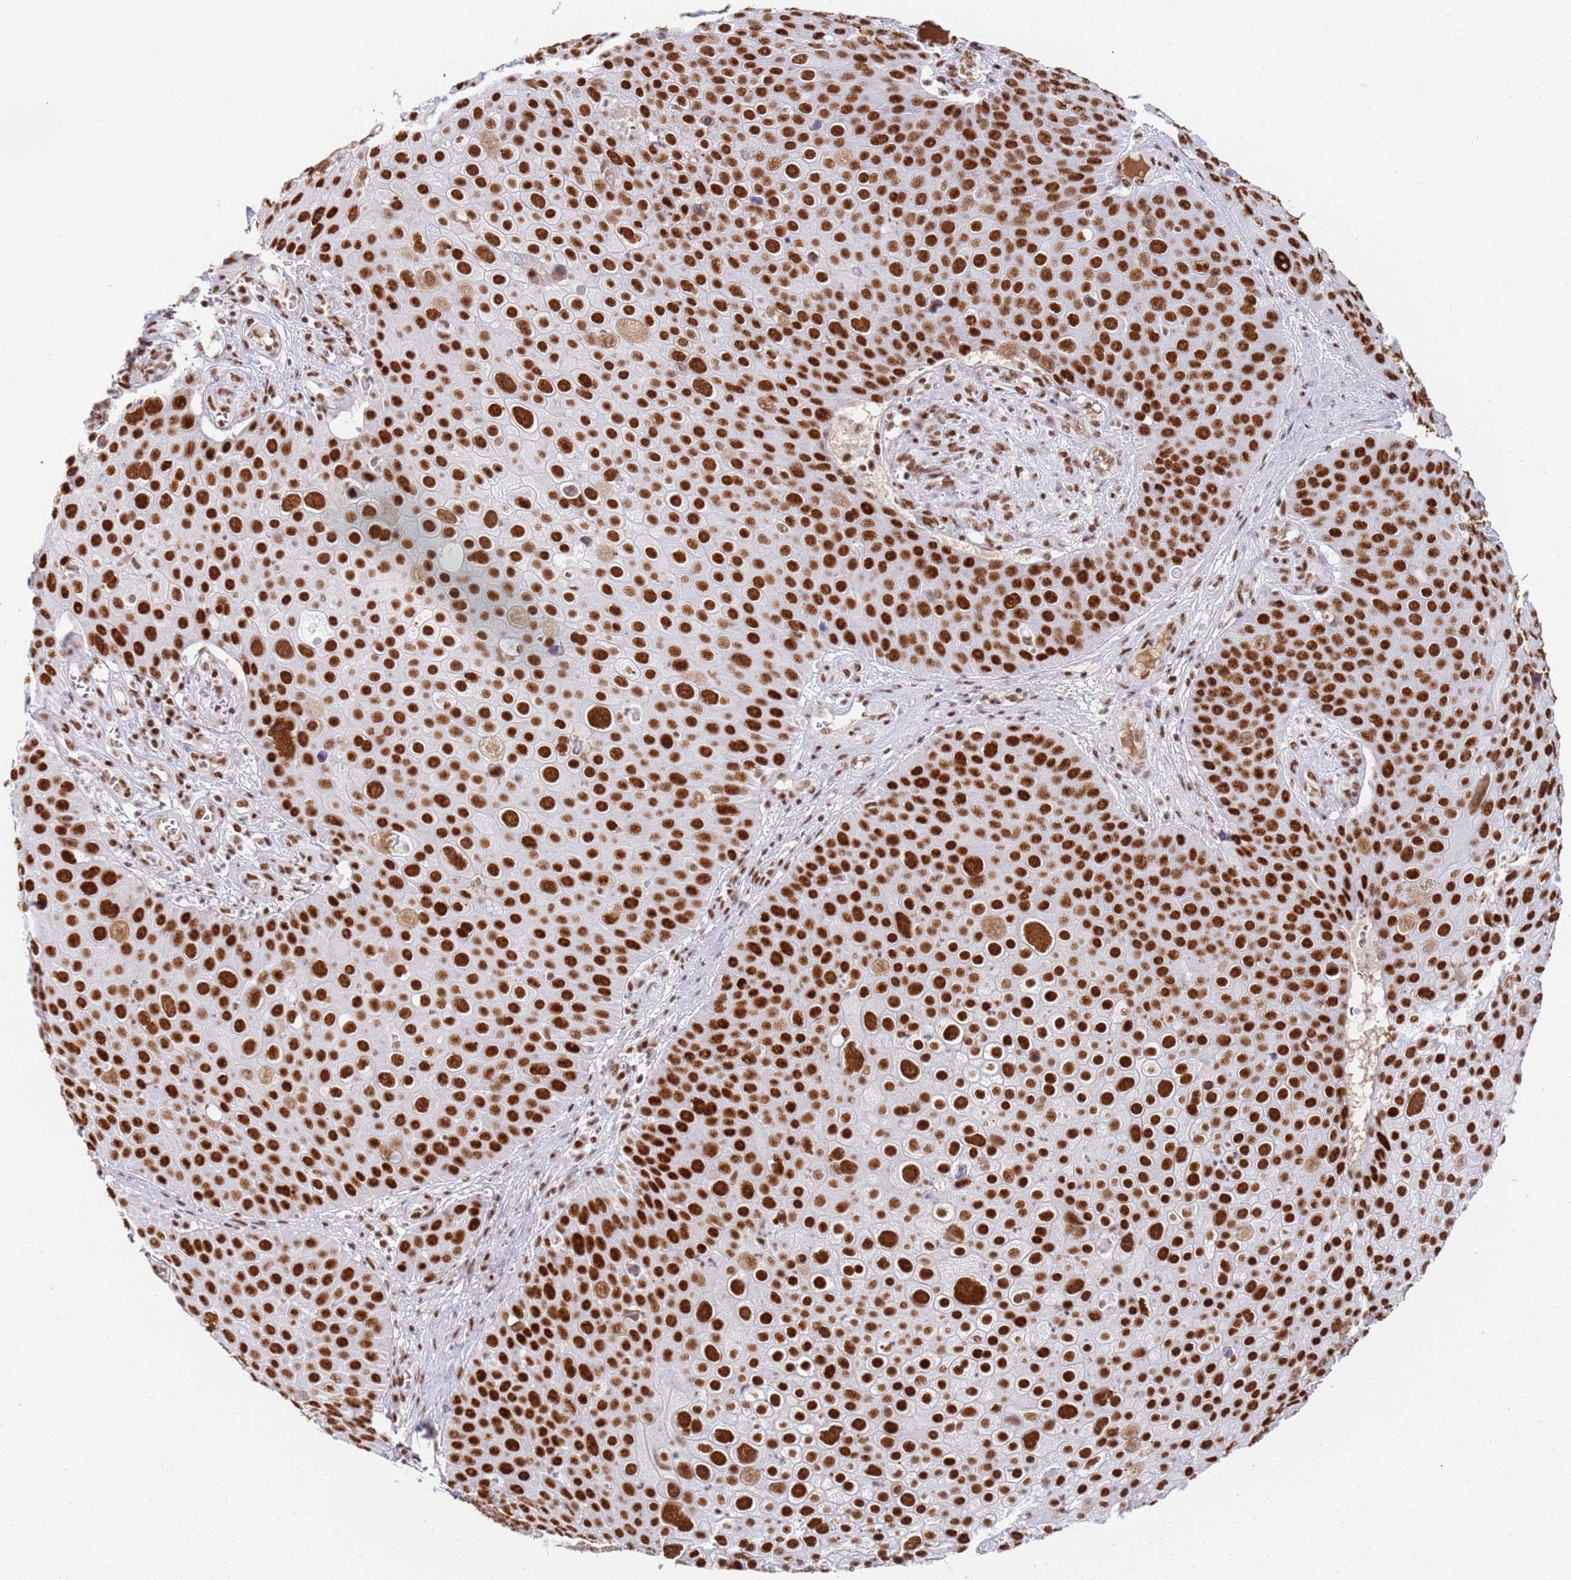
{"staining": {"intensity": "strong", "quantity": ">75%", "location": "nuclear"}, "tissue": "skin cancer", "cell_type": "Tumor cells", "image_type": "cancer", "snomed": [{"axis": "morphology", "description": "Squamous cell carcinoma, NOS"}, {"axis": "topography", "description": "Skin"}], "caption": "A brown stain labels strong nuclear staining of a protein in human skin cancer tumor cells.", "gene": "AKAP8L", "patient": {"sex": "male", "age": 71}}